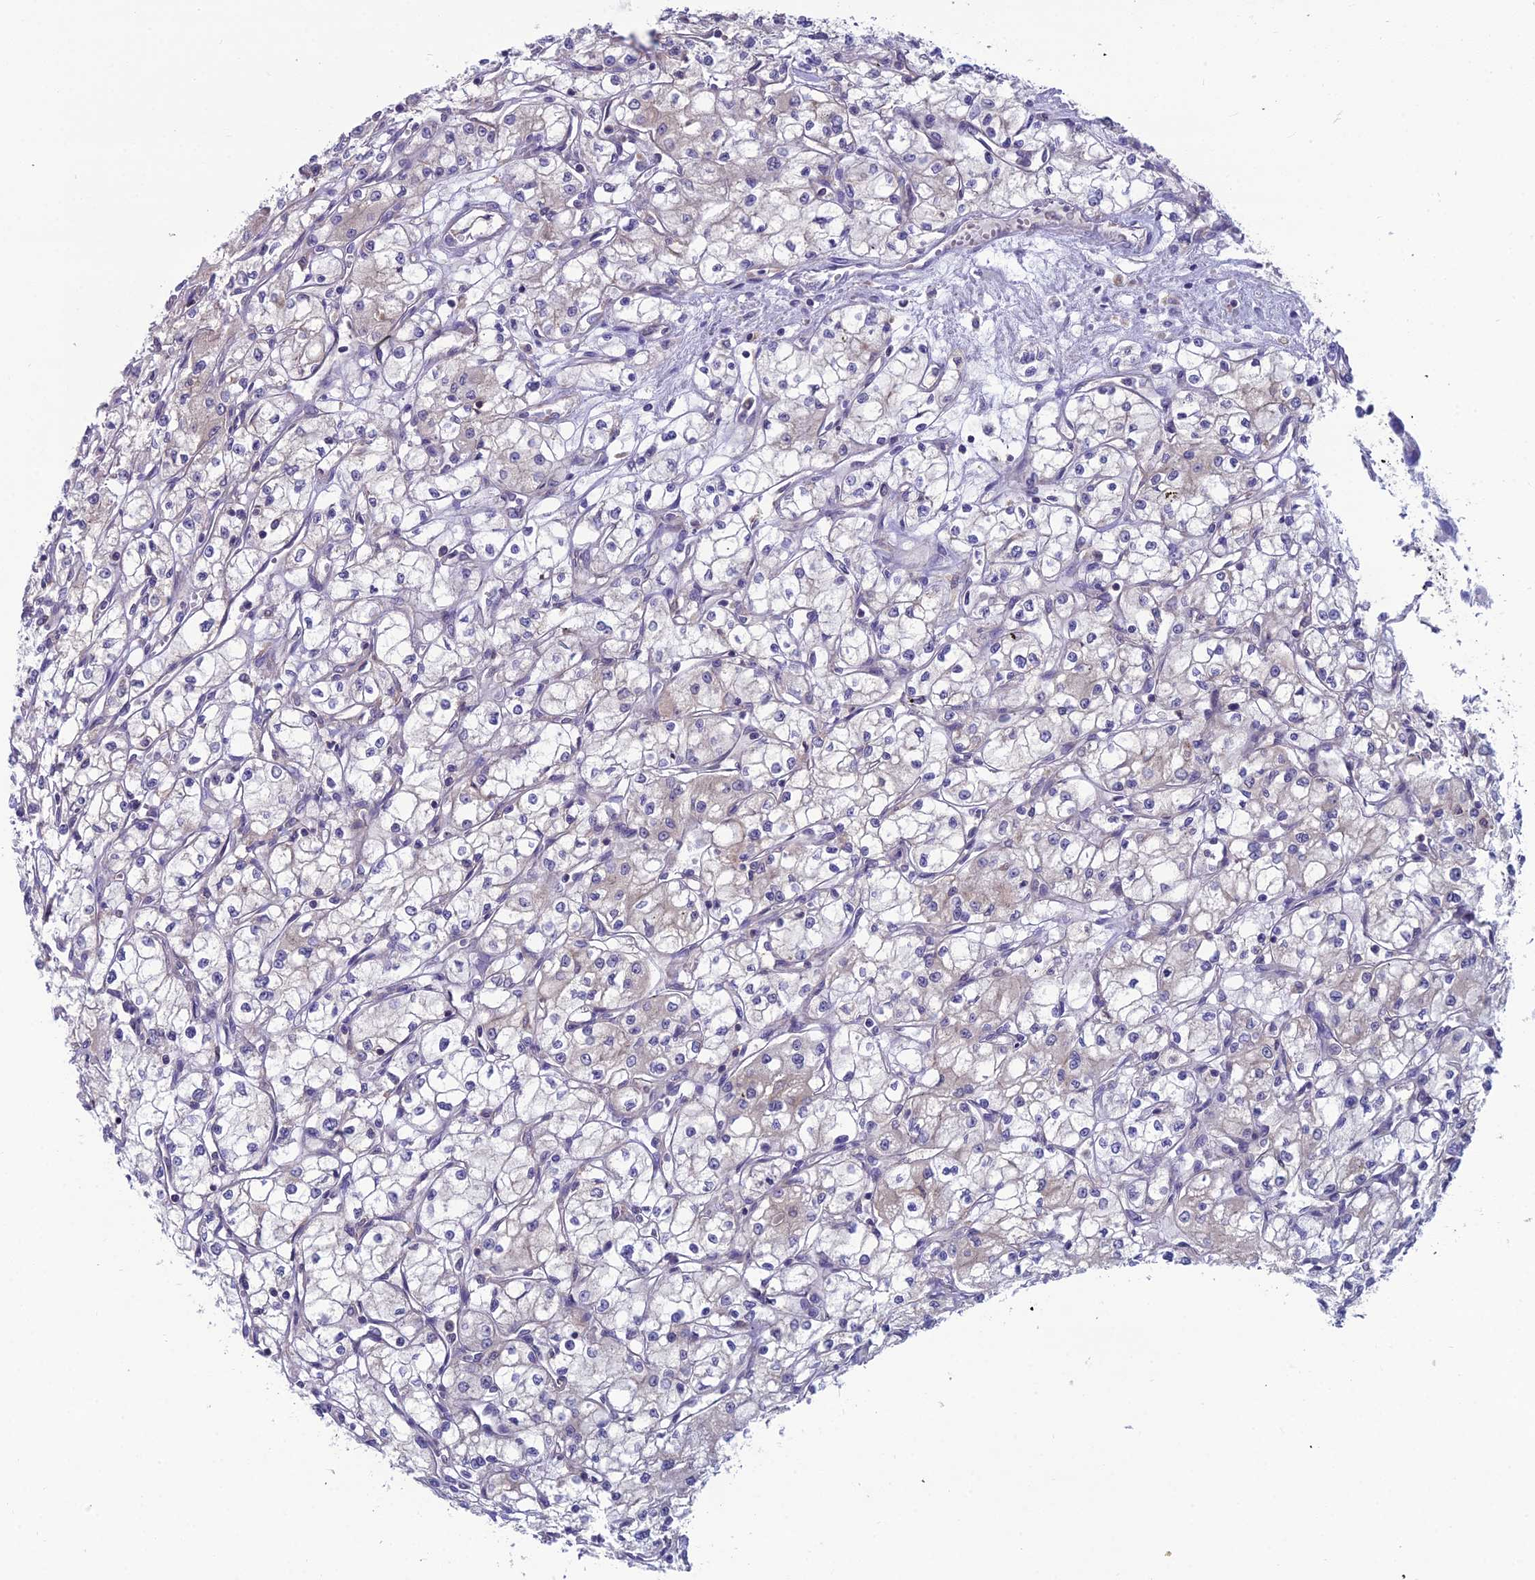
{"staining": {"intensity": "negative", "quantity": "none", "location": "none"}, "tissue": "renal cancer", "cell_type": "Tumor cells", "image_type": "cancer", "snomed": [{"axis": "morphology", "description": "Adenocarcinoma, NOS"}, {"axis": "topography", "description": "Kidney"}], "caption": "Immunohistochemistry (IHC) histopathology image of neoplastic tissue: adenocarcinoma (renal) stained with DAB (3,3'-diaminobenzidine) displays no significant protein staining in tumor cells. (DAB (3,3'-diaminobenzidine) immunohistochemistry visualized using brightfield microscopy, high magnification).", "gene": "MVD", "patient": {"sex": "male", "age": 59}}